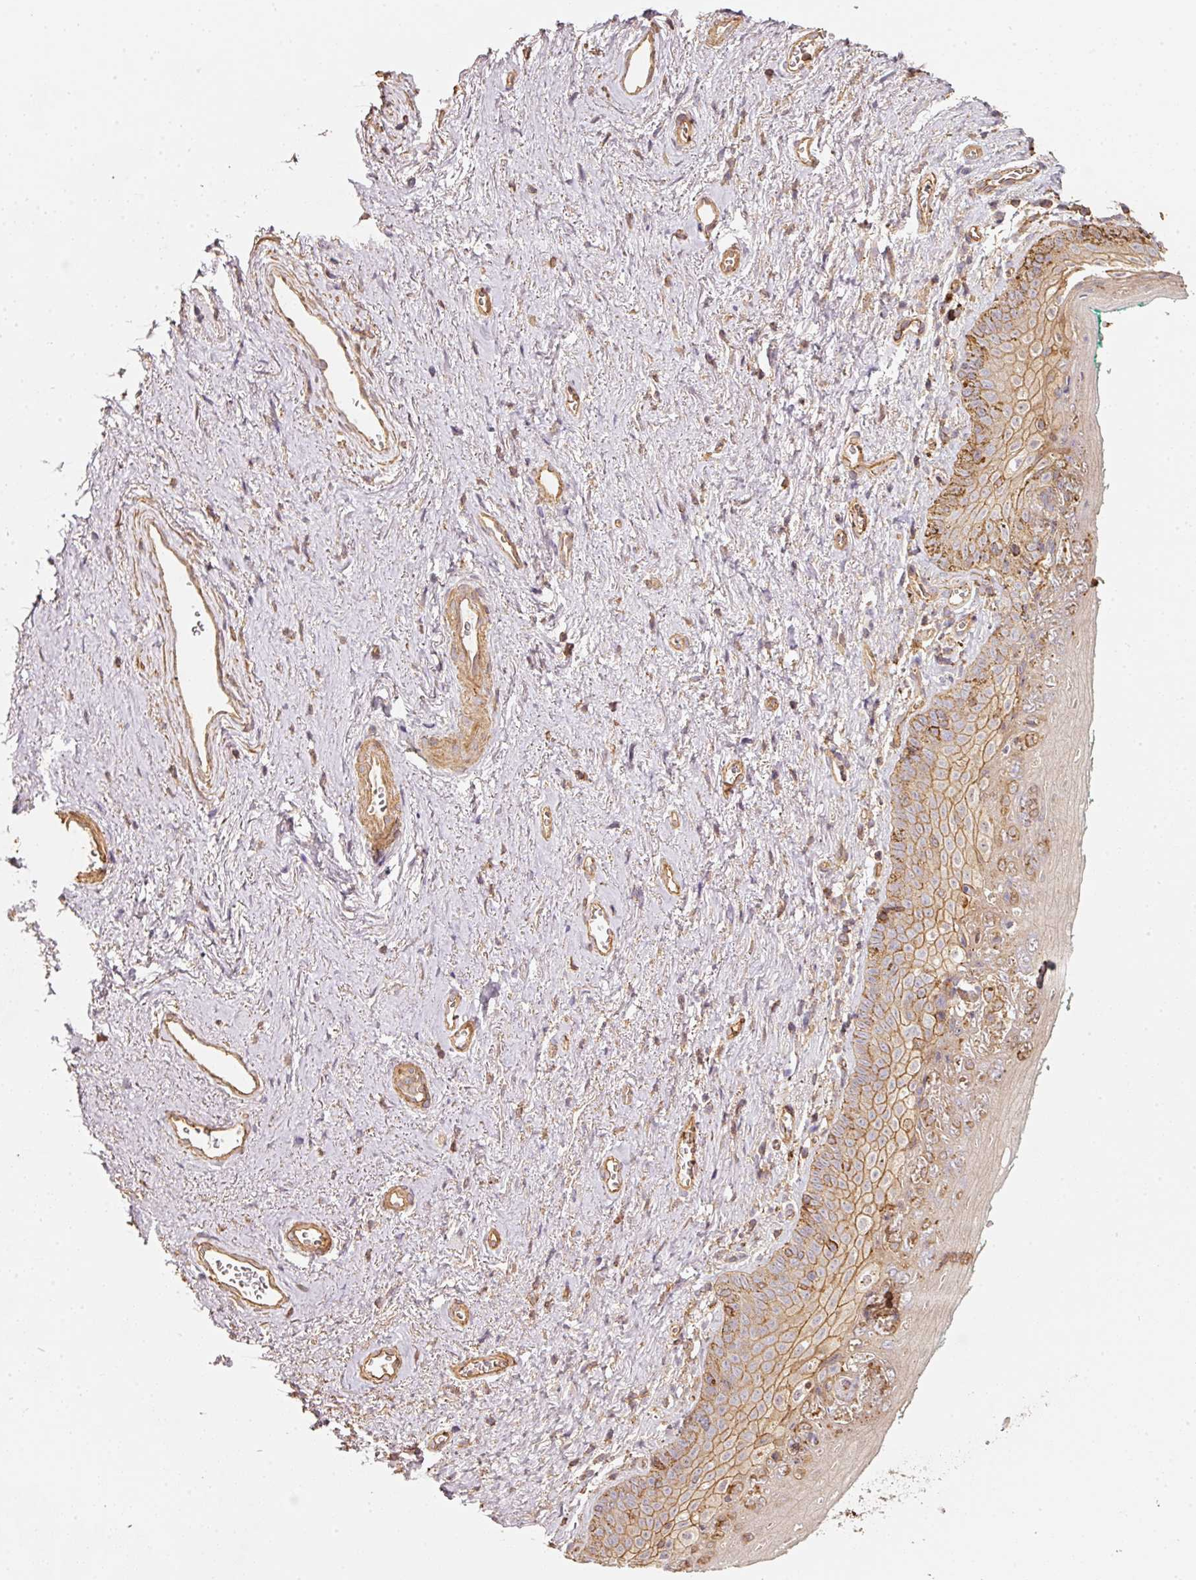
{"staining": {"intensity": "moderate", "quantity": ">75%", "location": "cytoplasmic/membranous,nuclear"}, "tissue": "vagina", "cell_type": "Squamous epithelial cells", "image_type": "normal", "snomed": [{"axis": "morphology", "description": "Normal tissue, NOS"}, {"axis": "topography", "description": "Vulva"}, {"axis": "topography", "description": "Vagina"}, {"axis": "topography", "description": "Peripheral nerve tissue"}], "caption": "The immunohistochemical stain highlights moderate cytoplasmic/membranous,nuclear positivity in squamous epithelial cells of benign vagina. (brown staining indicates protein expression, while blue staining denotes nuclei).", "gene": "CEP95", "patient": {"sex": "female", "age": 66}}